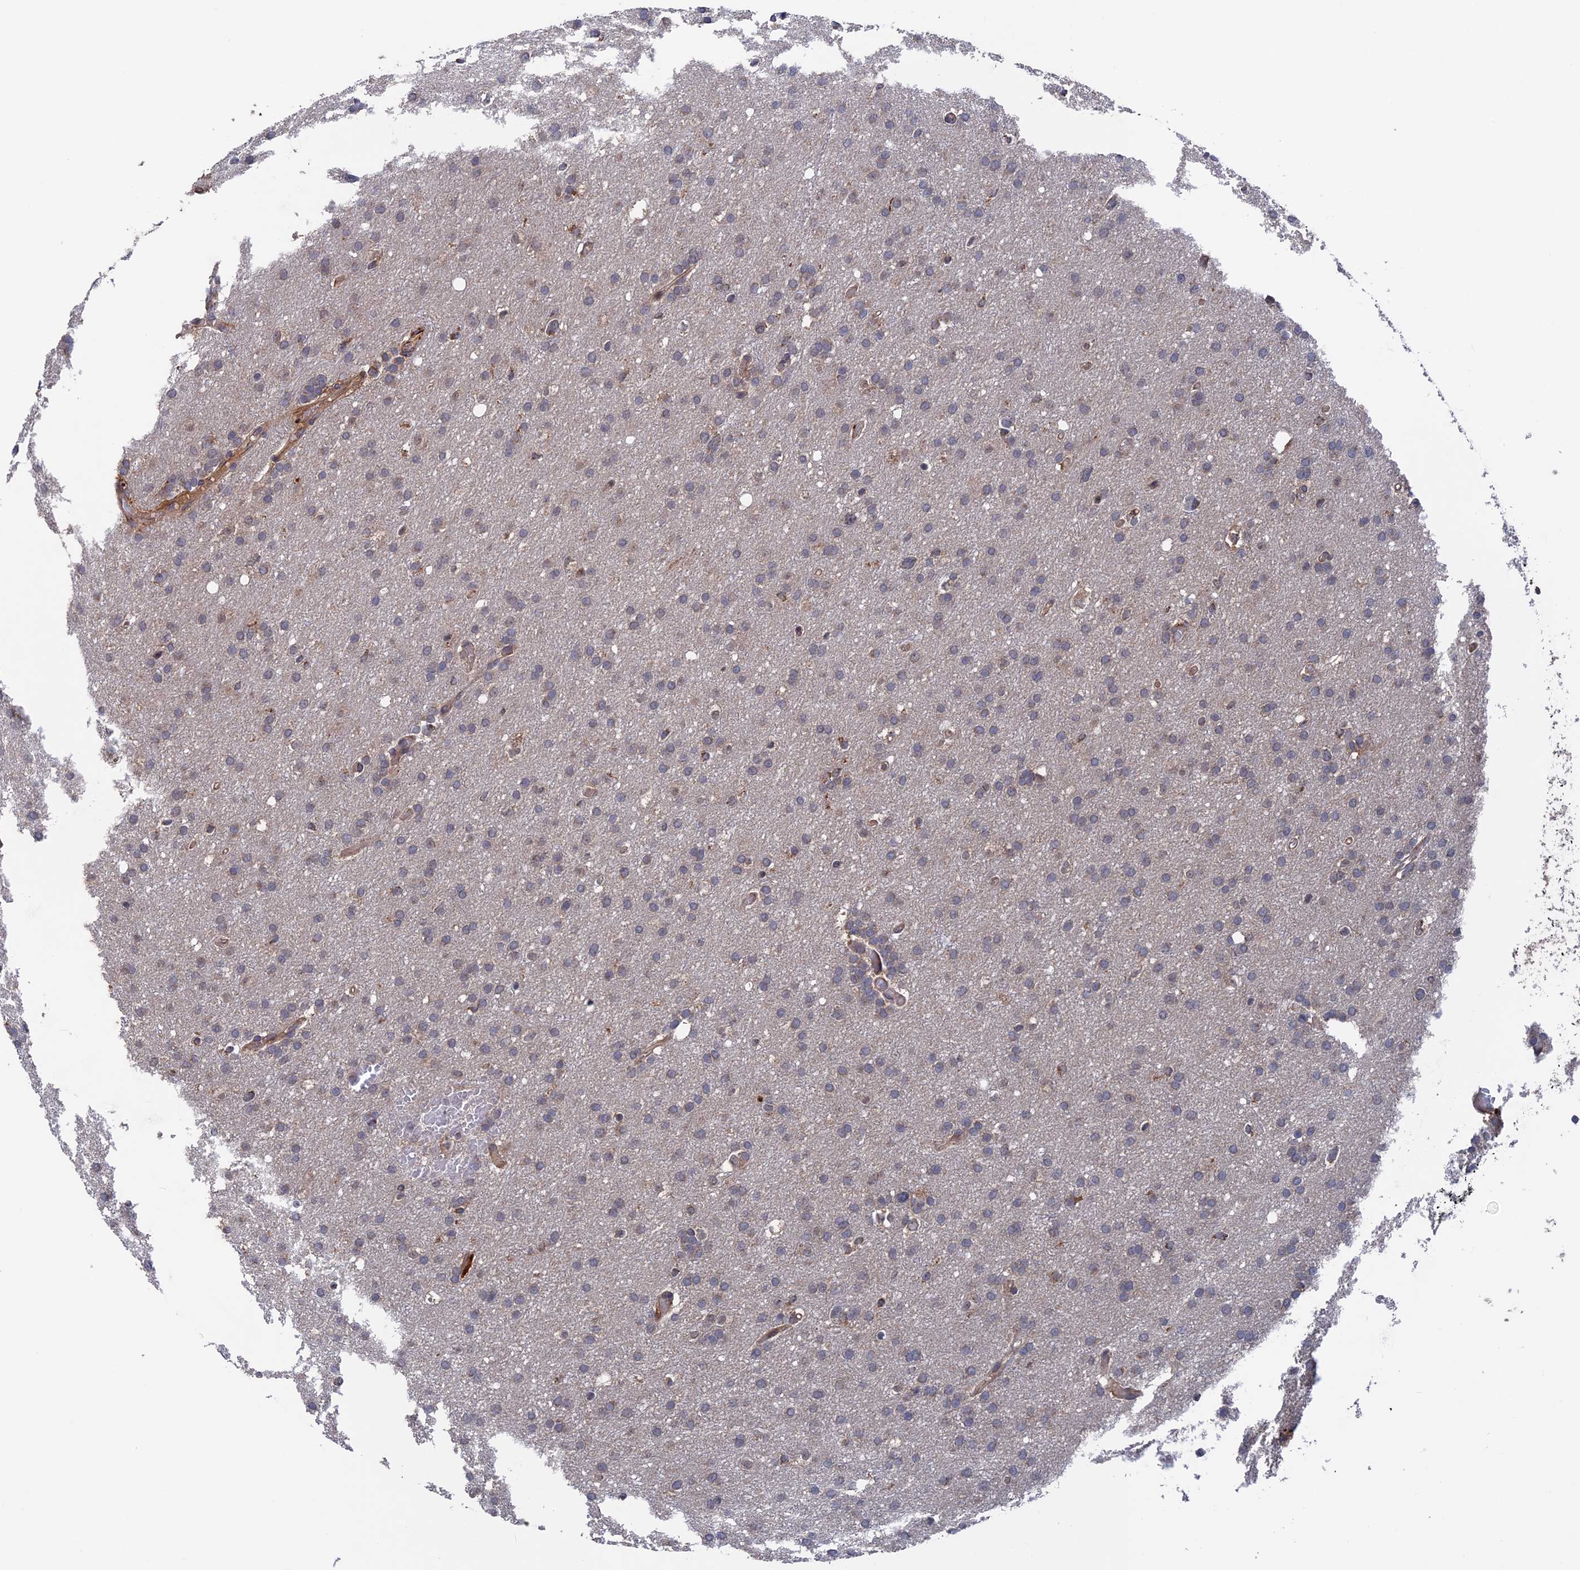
{"staining": {"intensity": "negative", "quantity": "none", "location": "none"}, "tissue": "glioma", "cell_type": "Tumor cells", "image_type": "cancer", "snomed": [{"axis": "morphology", "description": "Glioma, malignant, High grade"}, {"axis": "topography", "description": "Cerebral cortex"}], "caption": "Immunohistochemical staining of human malignant glioma (high-grade) exhibits no significant staining in tumor cells.", "gene": "PLA2G15", "patient": {"sex": "female", "age": 36}}